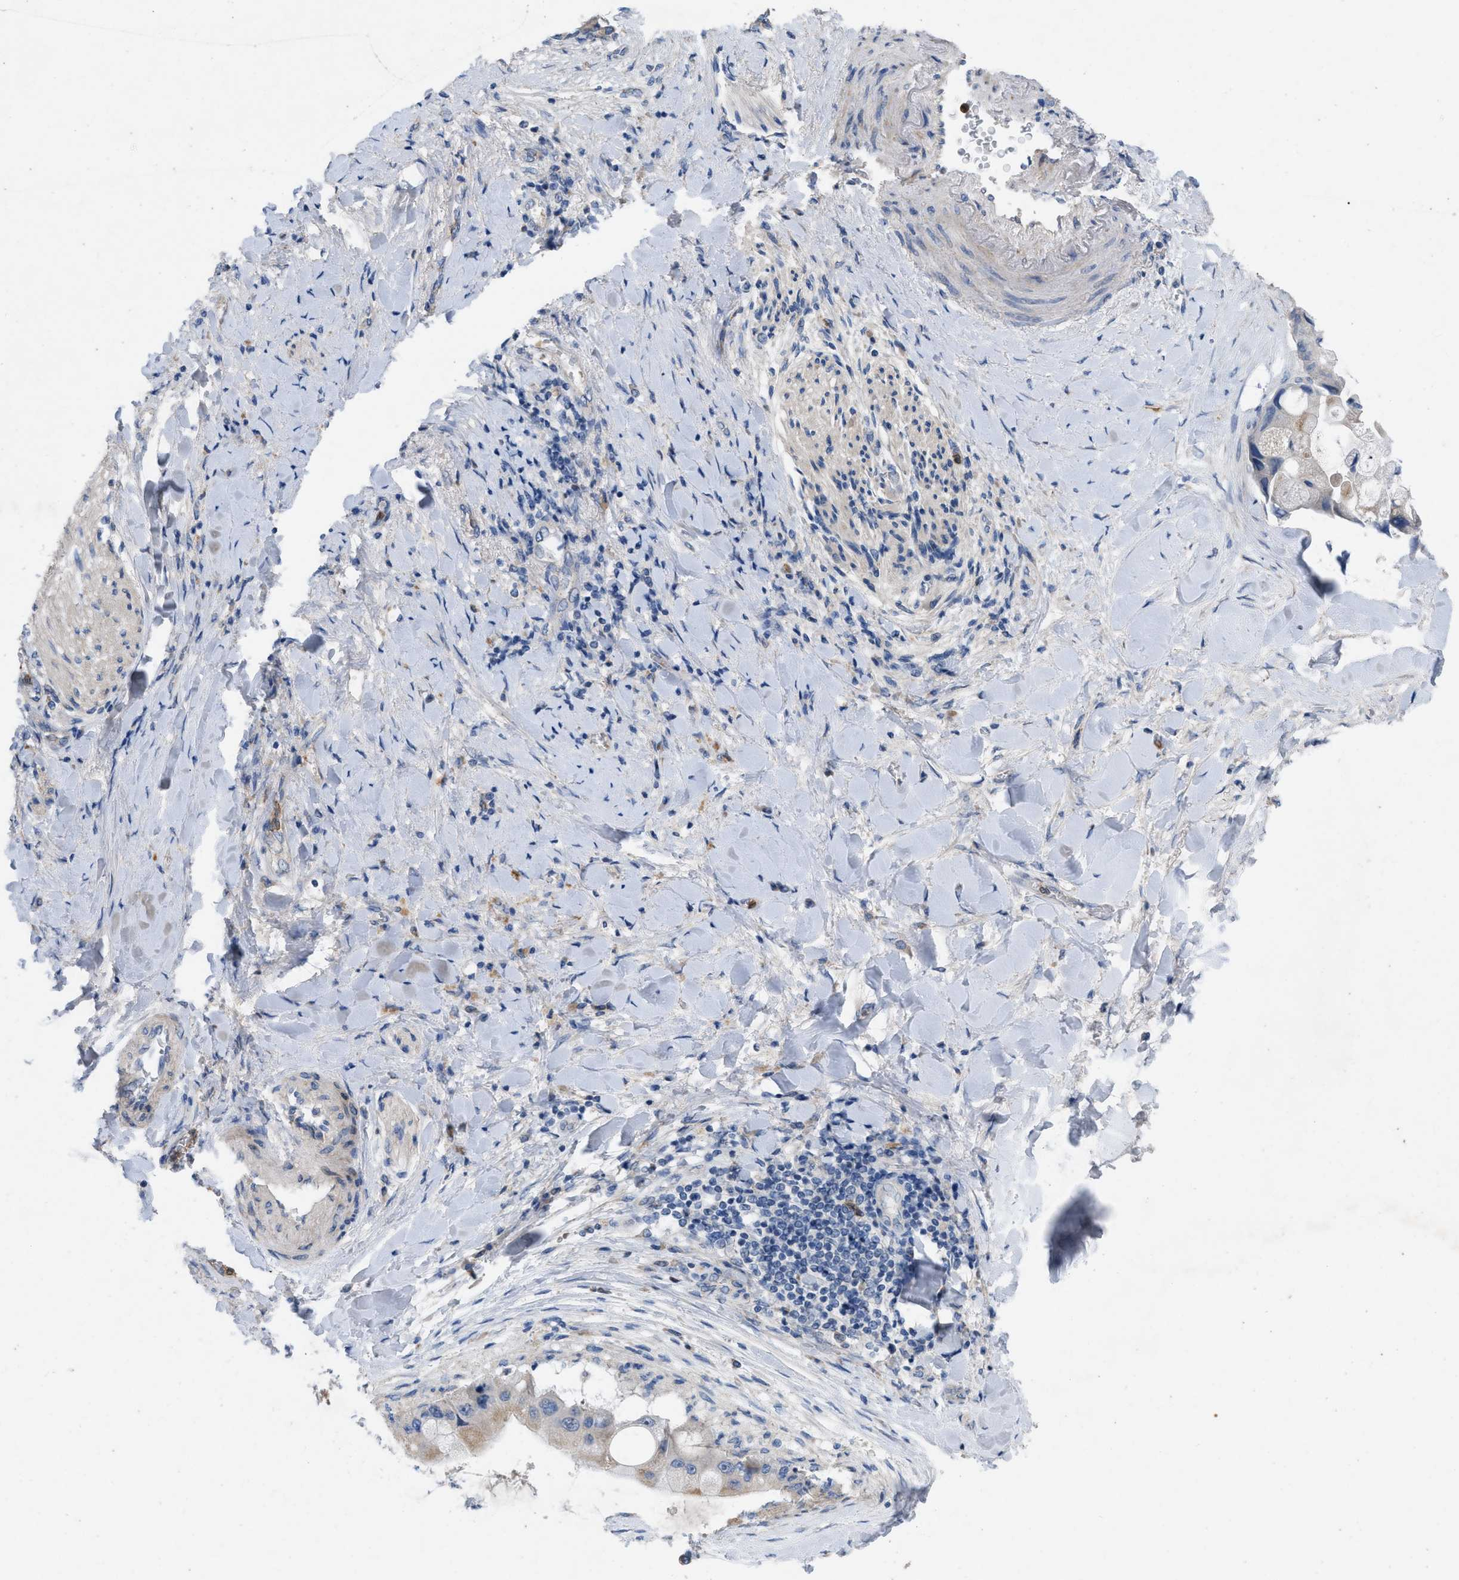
{"staining": {"intensity": "moderate", "quantity": "<25%", "location": "cytoplasmic/membranous"}, "tissue": "liver cancer", "cell_type": "Tumor cells", "image_type": "cancer", "snomed": [{"axis": "morphology", "description": "Cholangiocarcinoma"}, {"axis": "topography", "description": "Liver"}], "caption": "A high-resolution image shows immunohistochemistry staining of liver cancer (cholangiocarcinoma), which demonstrates moderate cytoplasmic/membranous expression in approximately <25% of tumor cells.", "gene": "PLPPR5", "patient": {"sex": "male", "age": 50}}